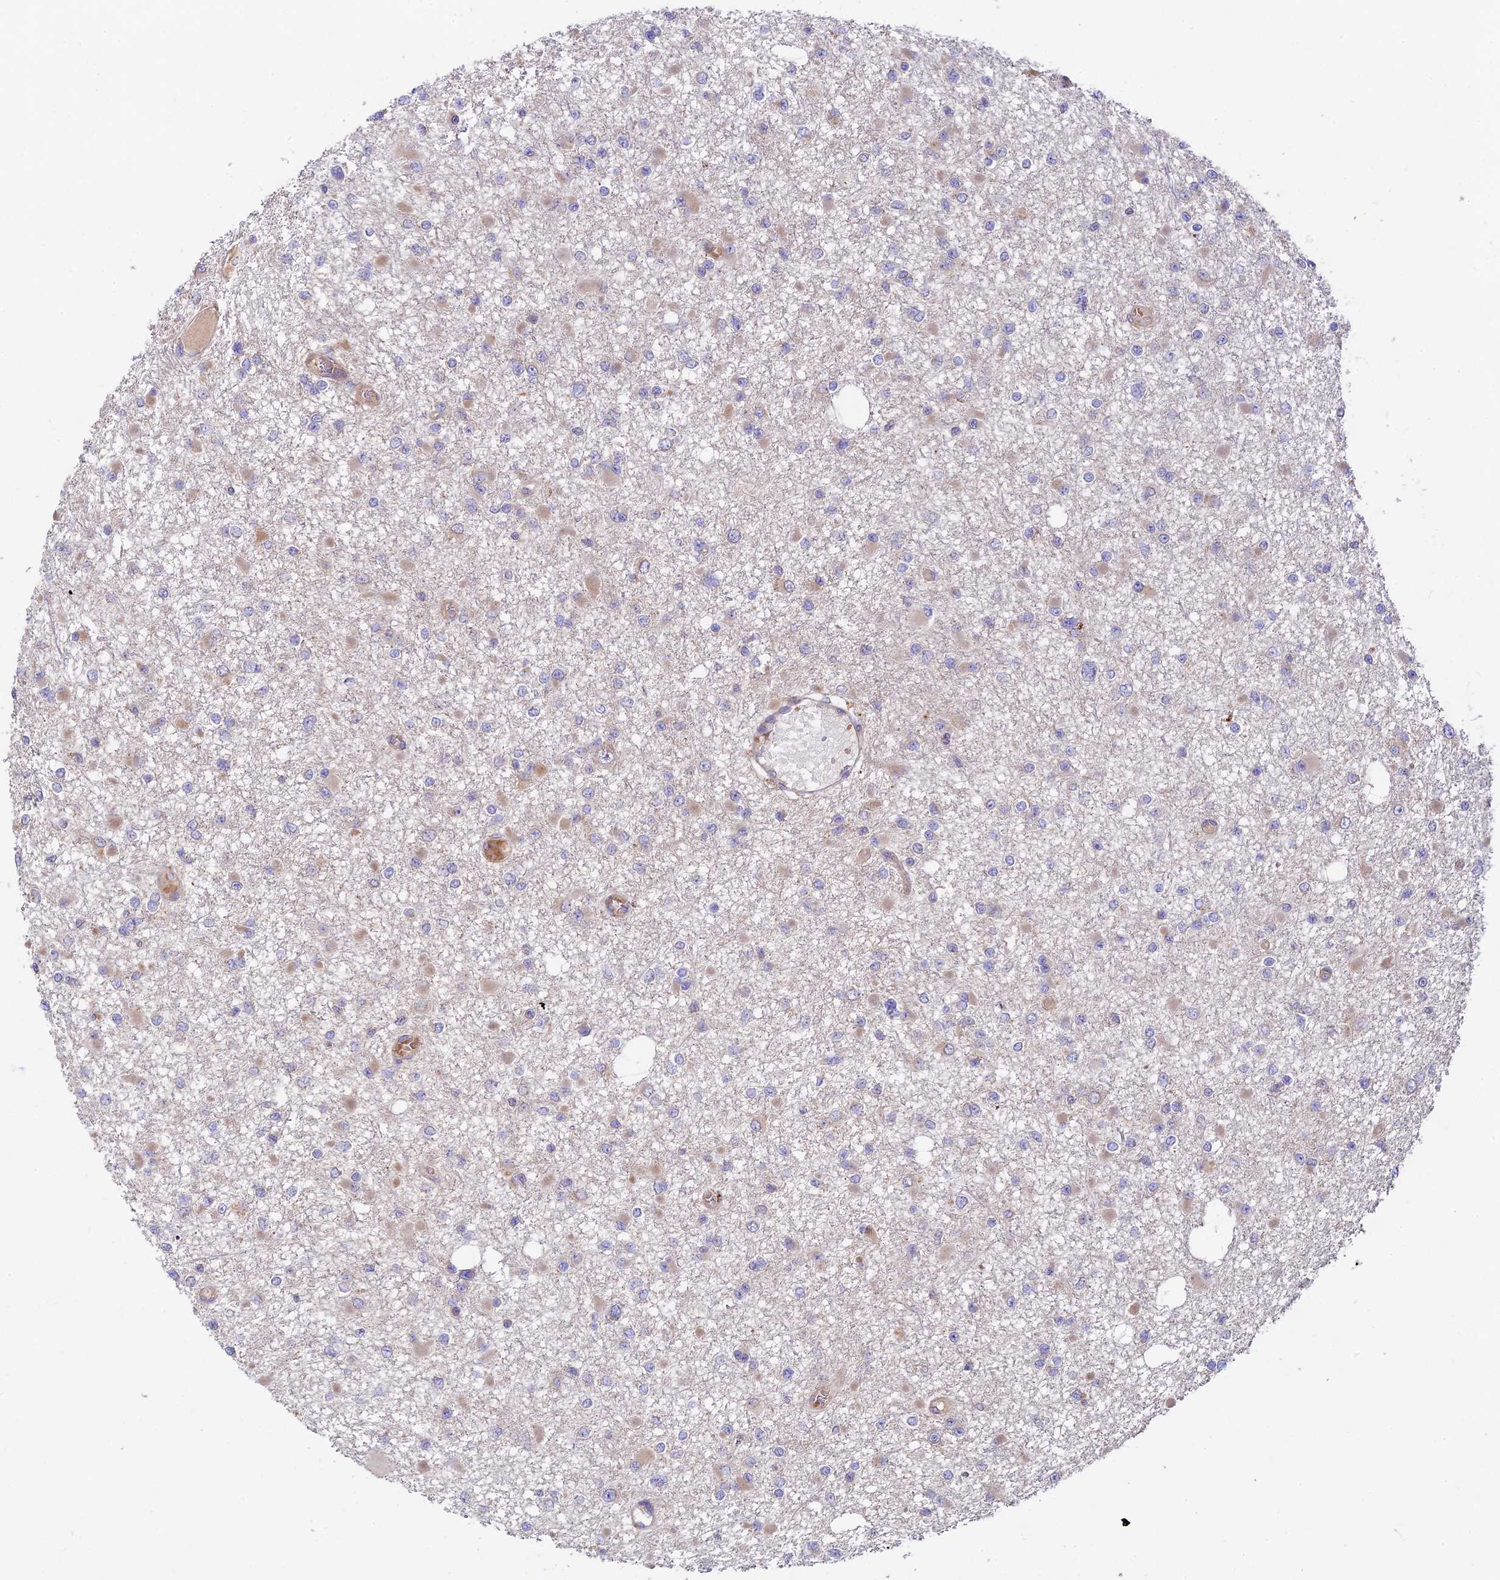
{"staining": {"intensity": "negative", "quantity": "none", "location": "none"}, "tissue": "glioma", "cell_type": "Tumor cells", "image_type": "cancer", "snomed": [{"axis": "morphology", "description": "Glioma, malignant, Low grade"}, {"axis": "topography", "description": "Brain"}], "caption": "Glioma stained for a protein using immunohistochemistry demonstrates no staining tumor cells.", "gene": "FUOM", "patient": {"sex": "female", "age": 22}}